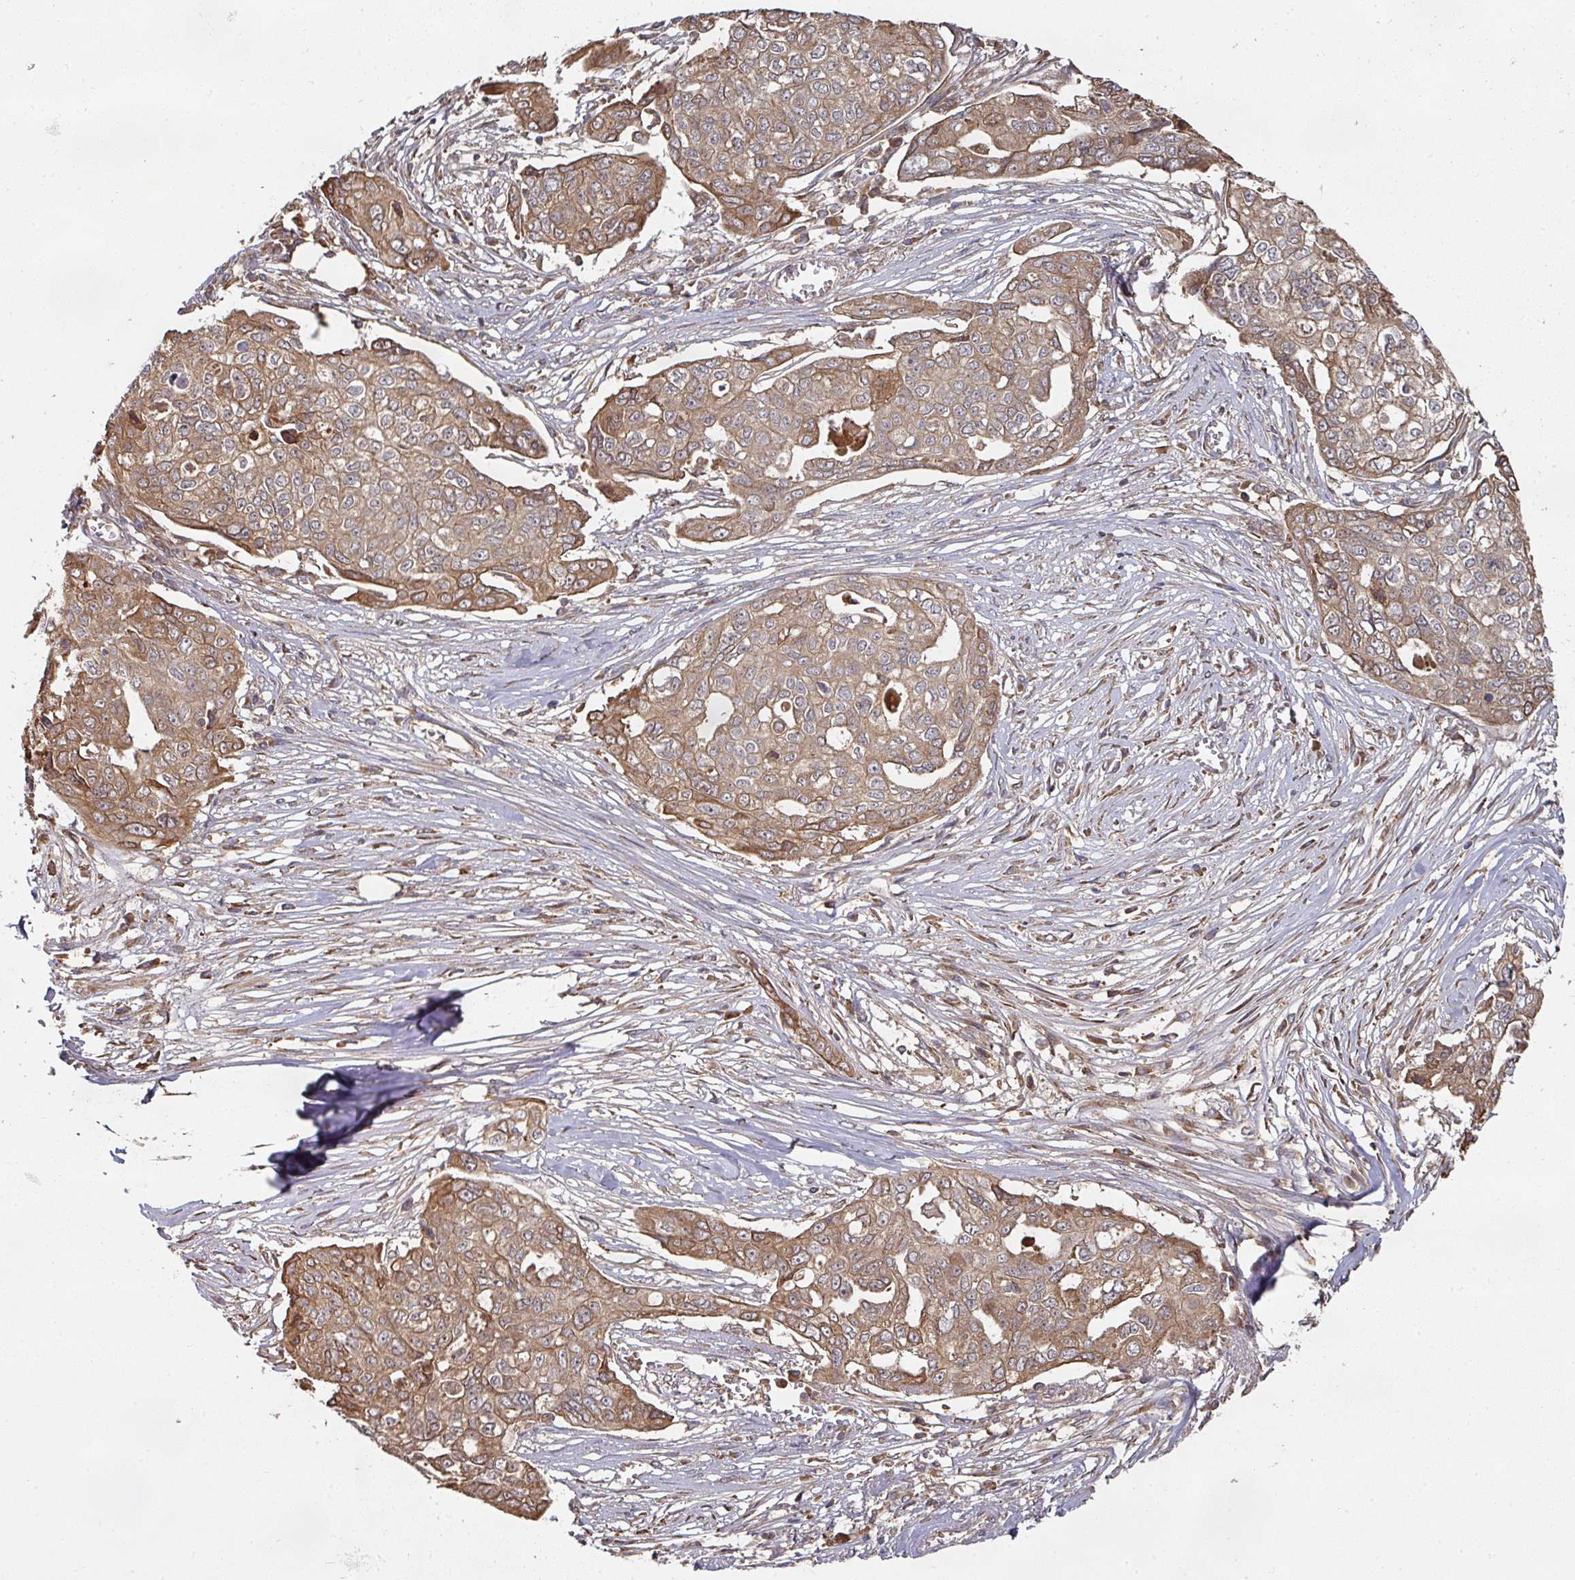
{"staining": {"intensity": "moderate", "quantity": ">75%", "location": "cytoplasmic/membranous"}, "tissue": "ovarian cancer", "cell_type": "Tumor cells", "image_type": "cancer", "snomed": [{"axis": "morphology", "description": "Carcinoma, endometroid"}, {"axis": "topography", "description": "Ovary"}], "caption": "Immunohistochemistry (IHC) (DAB) staining of human endometroid carcinoma (ovarian) demonstrates moderate cytoplasmic/membranous protein positivity in about >75% of tumor cells. (Stains: DAB (3,3'-diaminobenzidine) in brown, nuclei in blue, Microscopy: brightfield microscopy at high magnification).", "gene": "CEP95", "patient": {"sex": "female", "age": 70}}